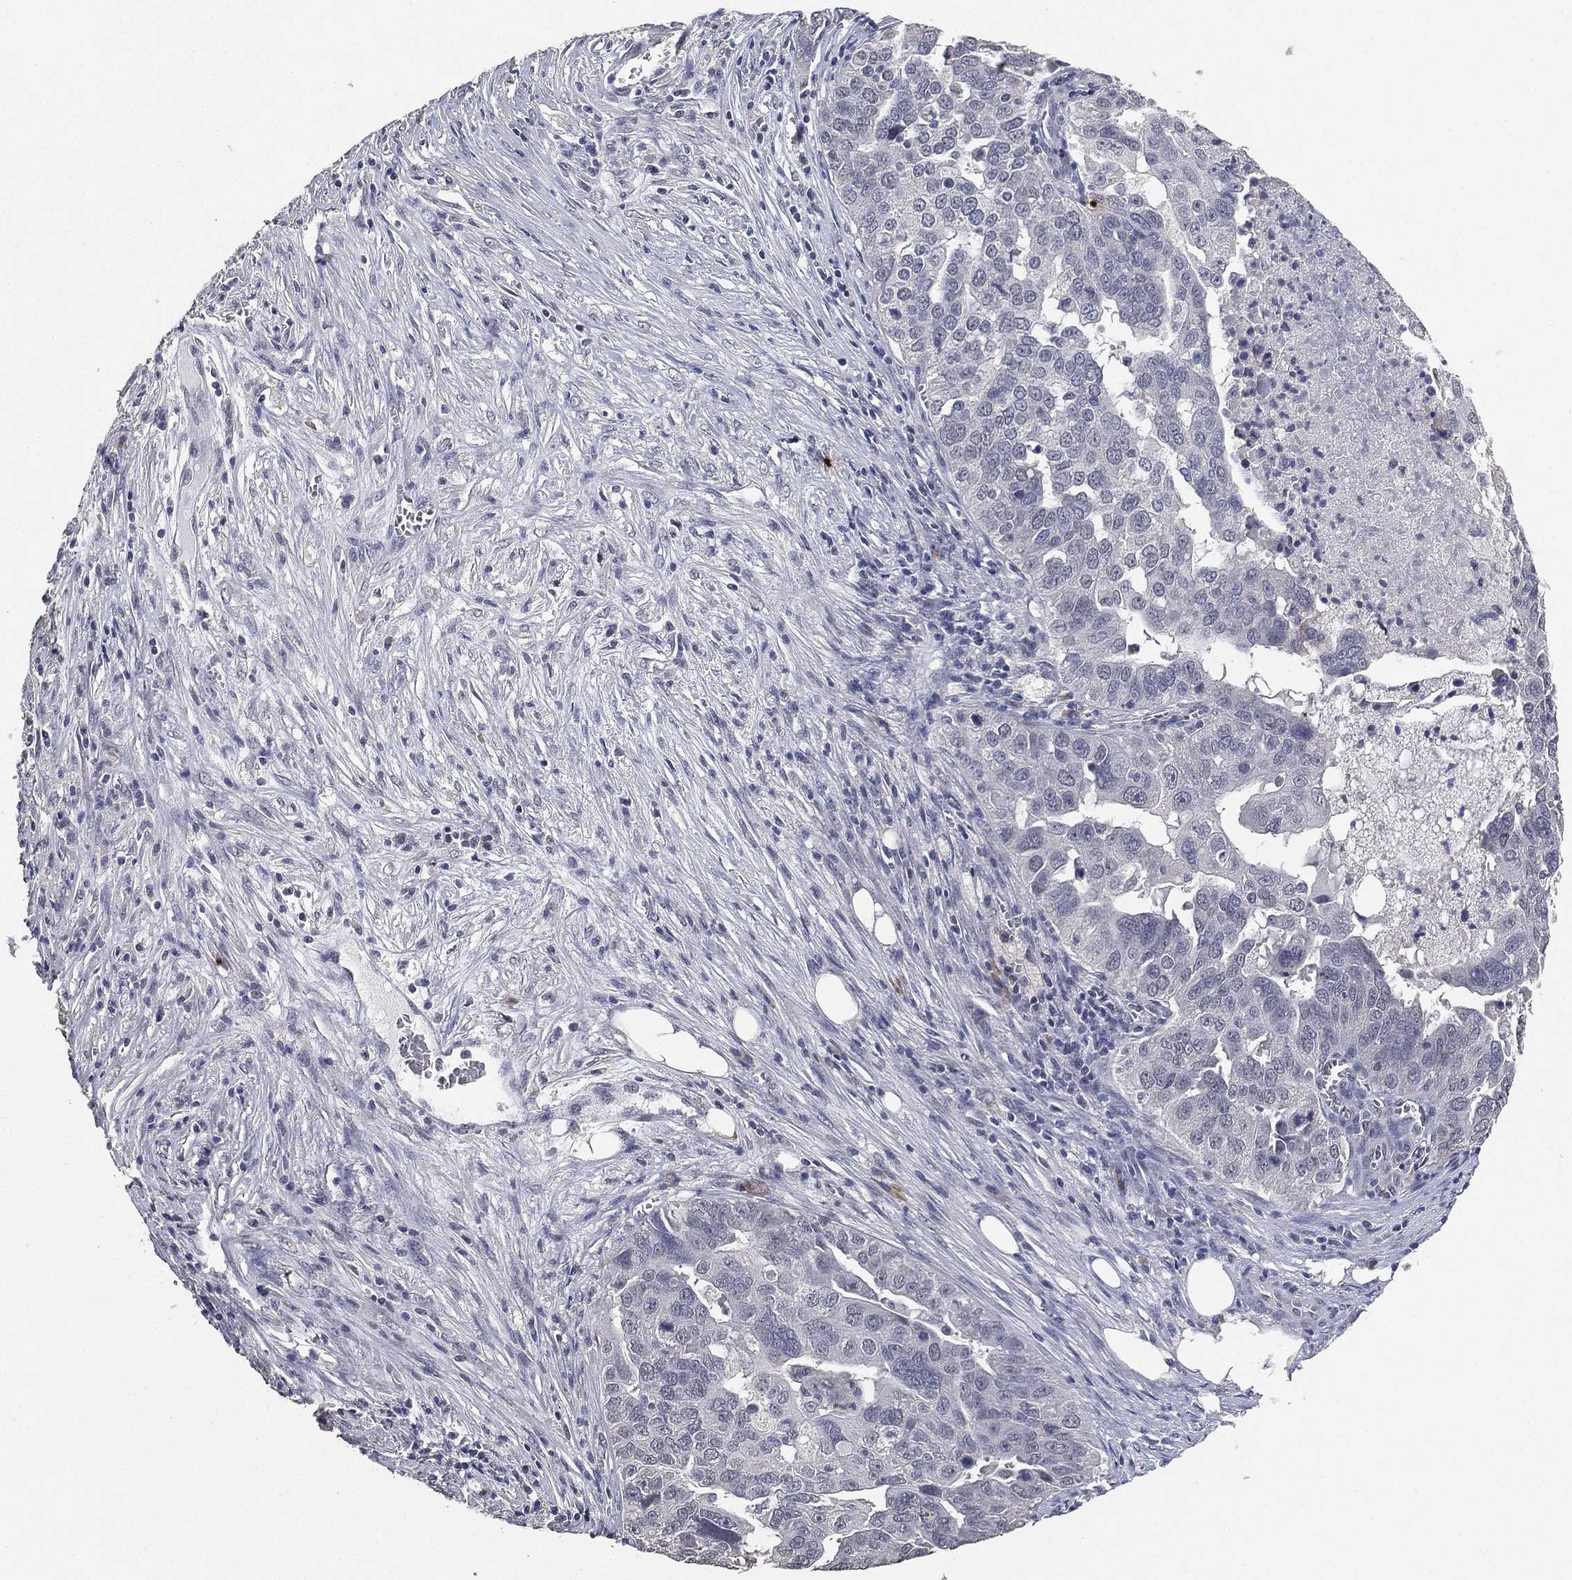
{"staining": {"intensity": "negative", "quantity": "none", "location": "none"}, "tissue": "ovarian cancer", "cell_type": "Tumor cells", "image_type": "cancer", "snomed": [{"axis": "morphology", "description": "Carcinoma, endometroid"}, {"axis": "topography", "description": "Soft tissue"}, {"axis": "topography", "description": "Ovary"}], "caption": "Protein analysis of ovarian cancer (endometroid carcinoma) reveals no significant staining in tumor cells.", "gene": "DSG1", "patient": {"sex": "female", "age": 52}}